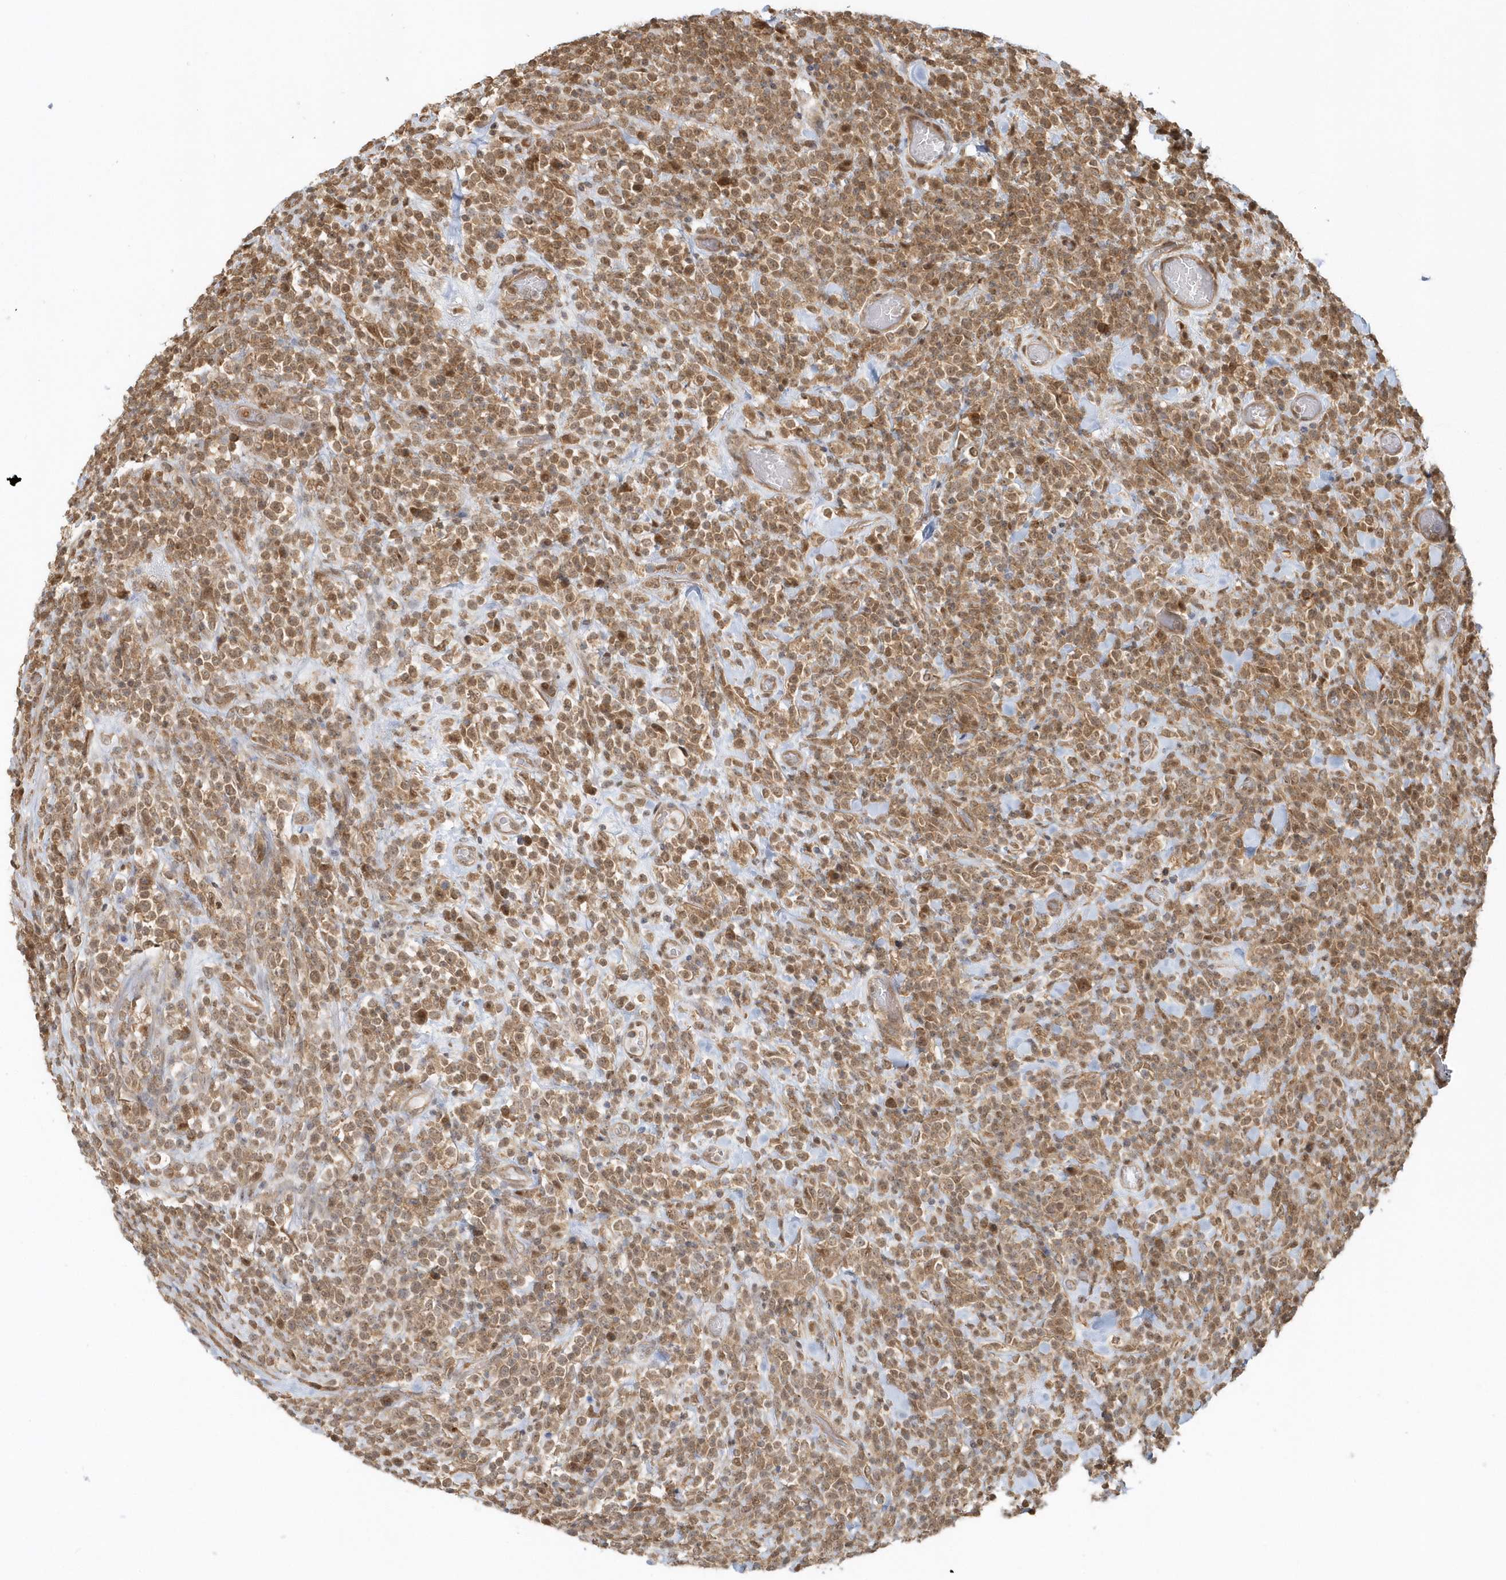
{"staining": {"intensity": "moderate", "quantity": ">75%", "location": "cytoplasmic/membranous,nuclear"}, "tissue": "lymphoma", "cell_type": "Tumor cells", "image_type": "cancer", "snomed": [{"axis": "morphology", "description": "Malignant lymphoma, non-Hodgkin's type, High grade"}, {"axis": "topography", "description": "Colon"}], "caption": "Immunohistochemical staining of lymphoma demonstrates medium levels of moderate cytoplasmic/membranous and nuclear protein positivity in about >75% of tumor cells.", "gene": "PSMD6", "patient": {"sex": "female", "age": 53}}